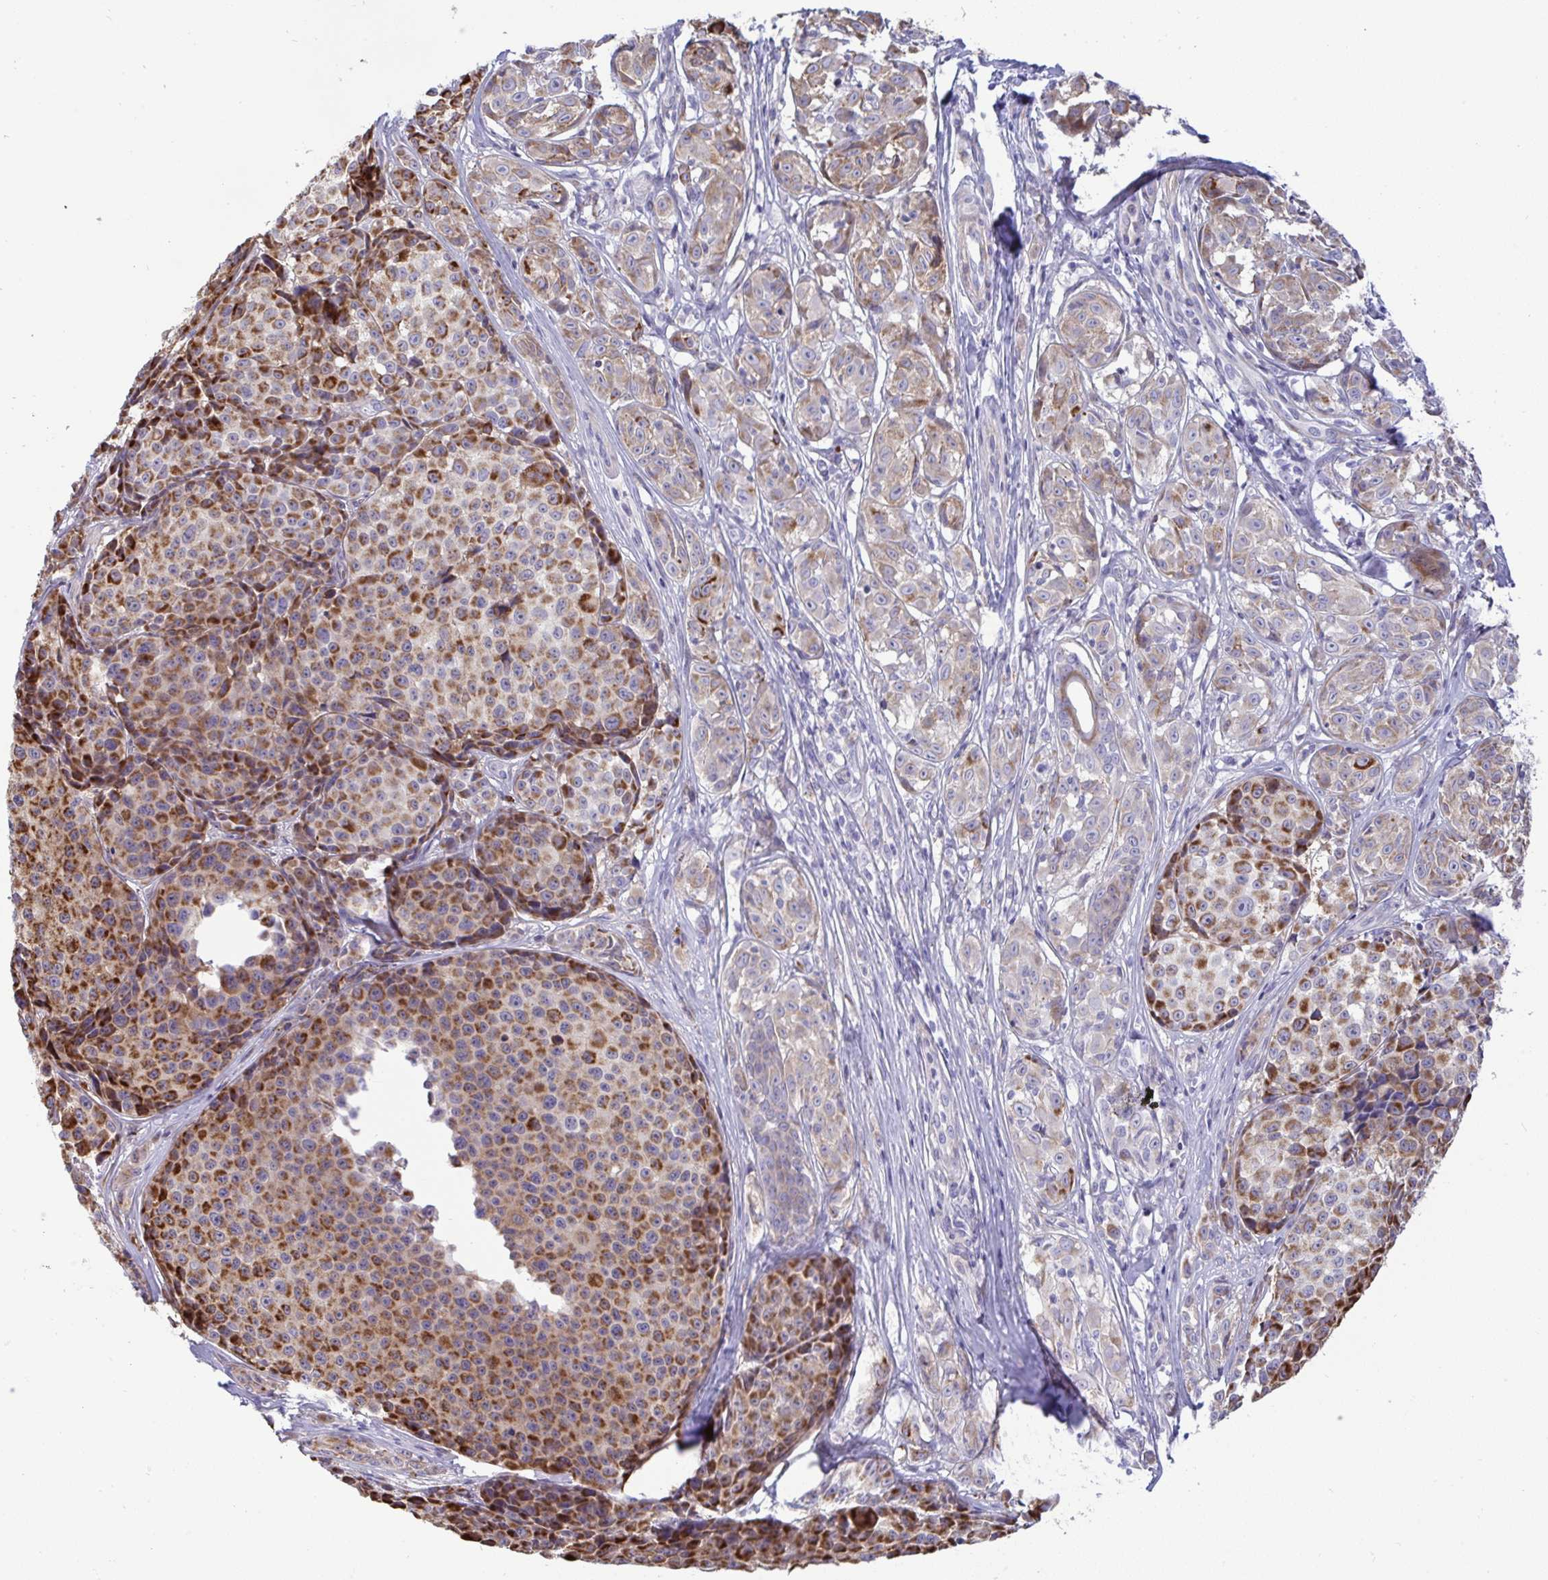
{"staining": {"intensity": "moderate", "quantity": ">75%", "location": "cytoplasmic/membranous"}, "tissue": "melanoma", "cell_type": "Tumor cells", "image_type": "cancer", "snomed": [{"axis": "morphology", "description": "Malignant melanoma, NOS"}, {"axis": "topography", "description": "Skin"}], "caption": "Moderate cytoplasmic/membranous expression is present in about >75% of tumor cells in malignant melanoma. The protein is stained brown, and the nuclei are stained in blue (DAB IHC with brightfield microscopy, high magnification).", "gene": "NTN1", "patient": {"sex": "female", "age": 35}}